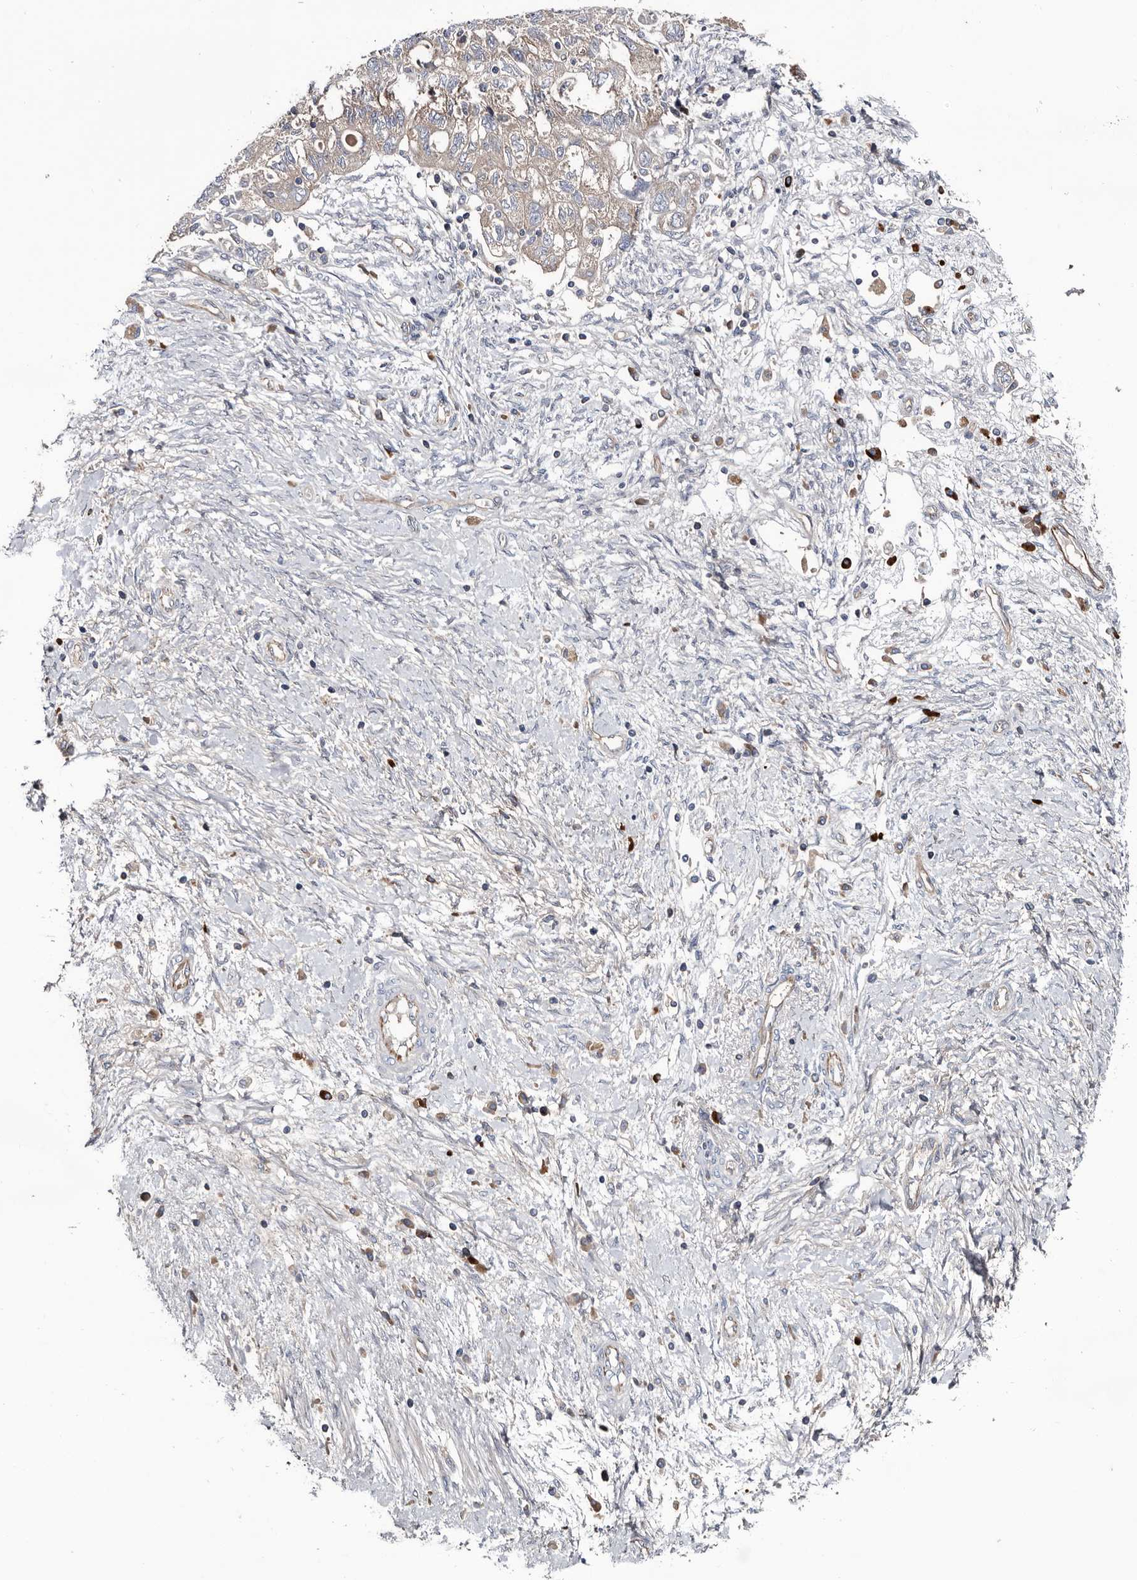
{"staining": {"intensity": "weak", "quantity": "<25%", "location": "cytoplasmic/membranous"}, "tissue": "ovarian cancer", "cell_type": "Tumor cells", "image_type": "cancer", "snomed": [{"axis": "morphology", "description": "Carcinoma, NOS"}, {"axis": "morphology", "description": "Cystadenocarcinoma, serous, NOS"}, {"axis": "topography", "description": "Ovary"}], "caption": "High power microscopy image of an immunohistochemistry (IHC) histopathology image of ovarian serous cystadenocarcinoma, revealing no significant expression in tumor cells.", "gene": "TSPAN17", "patient": {"sex": "female", "age": 69}}